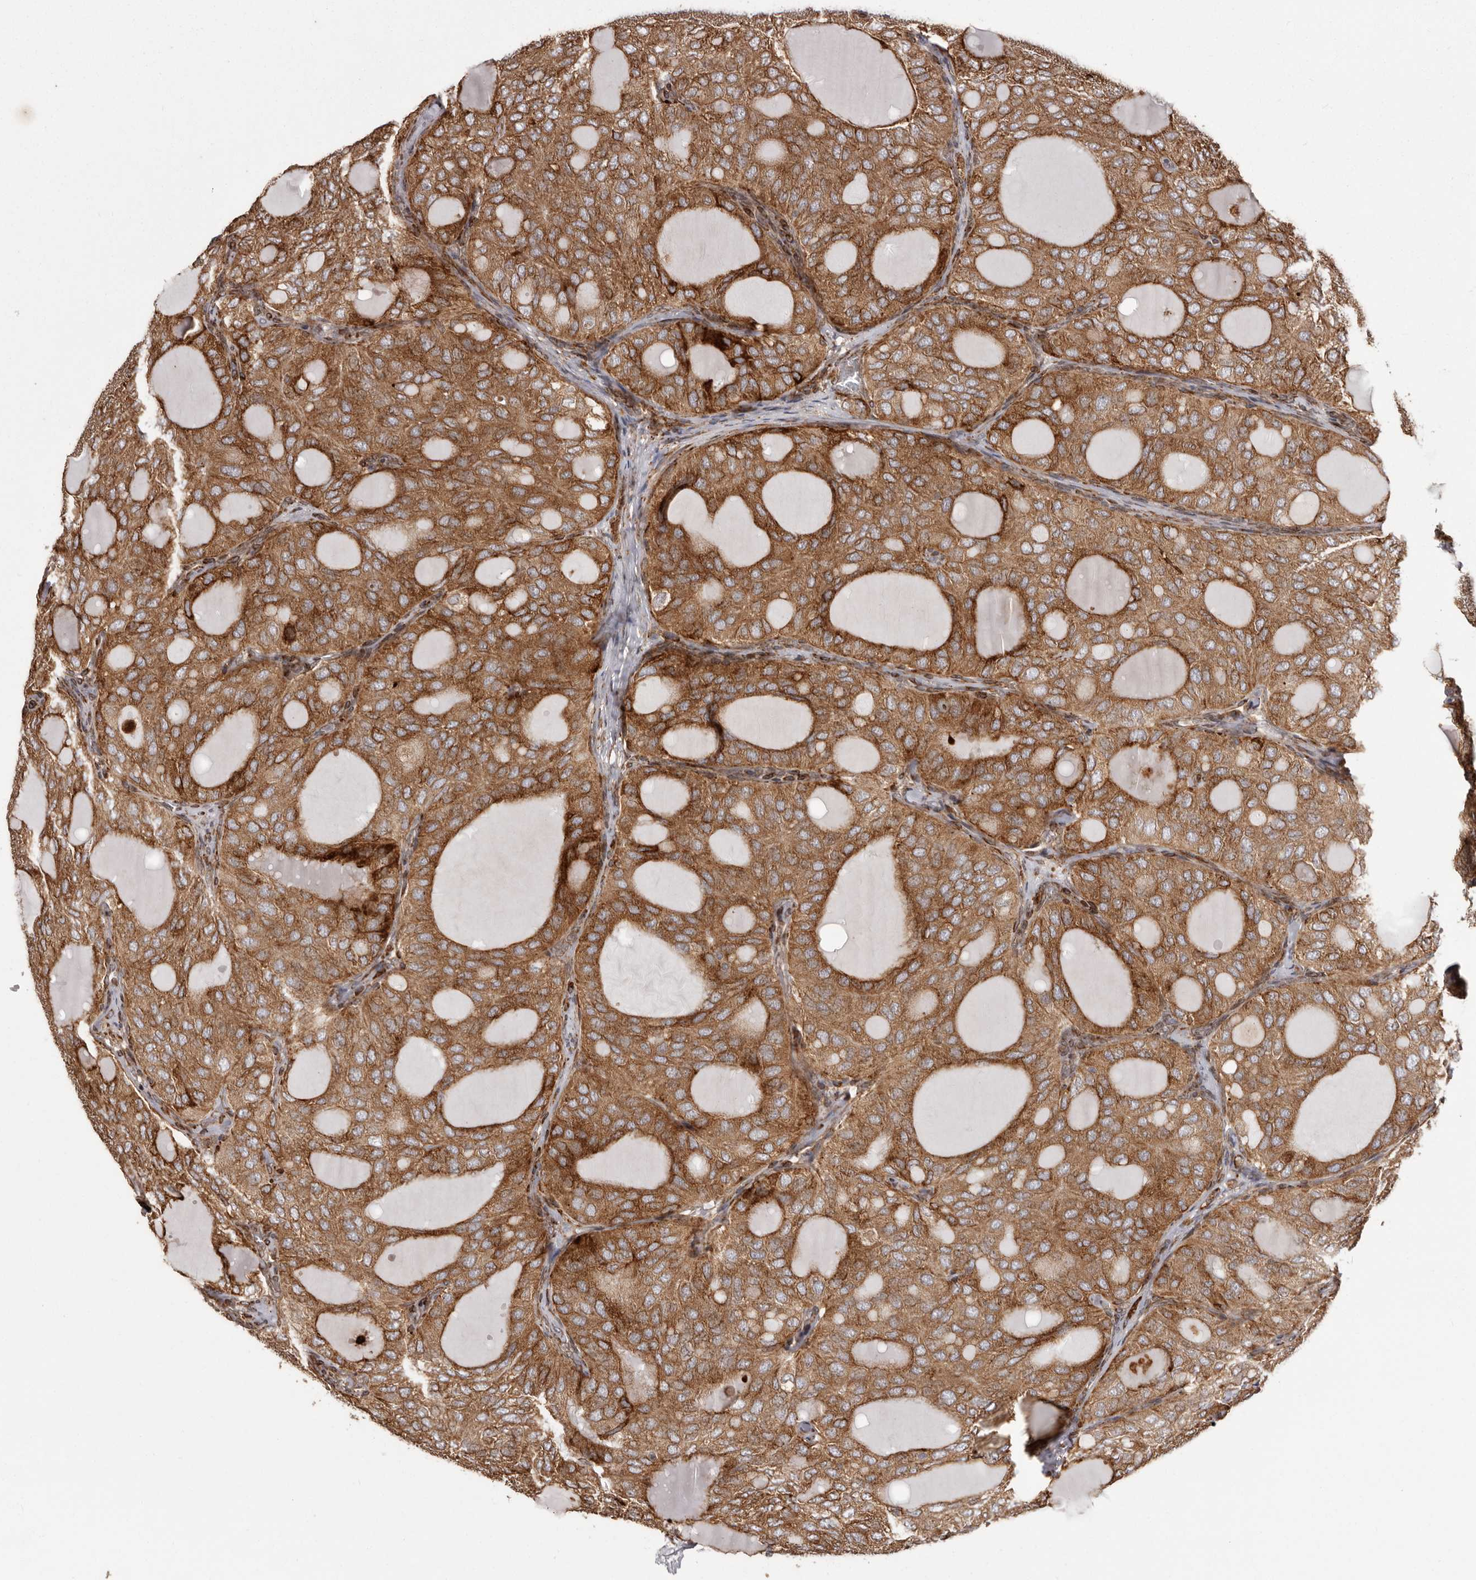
{"staining": {"intensity": "moderate", "quantity": ">75%", "location": "cytoplasmic/membranous"}, "tissue": "thyroid cancer", "cell_type": "Tumor cells", "image_type": "cancer", "snomed": [{"axis": "morphology", "description": "Follicular adenoma carcinoma, NOS"}, {"axis": "topography", "description": "Thyroid gland"}], "caption": "Protein expression analysis of human thyroid cancer (follicular adenoma carcinoma) reveals moderate cytoplasmic/membranous expression in approximately >75% of tumor cells.", "gene": "NUP43", "patient": {"sex": "male", "age": 75}}